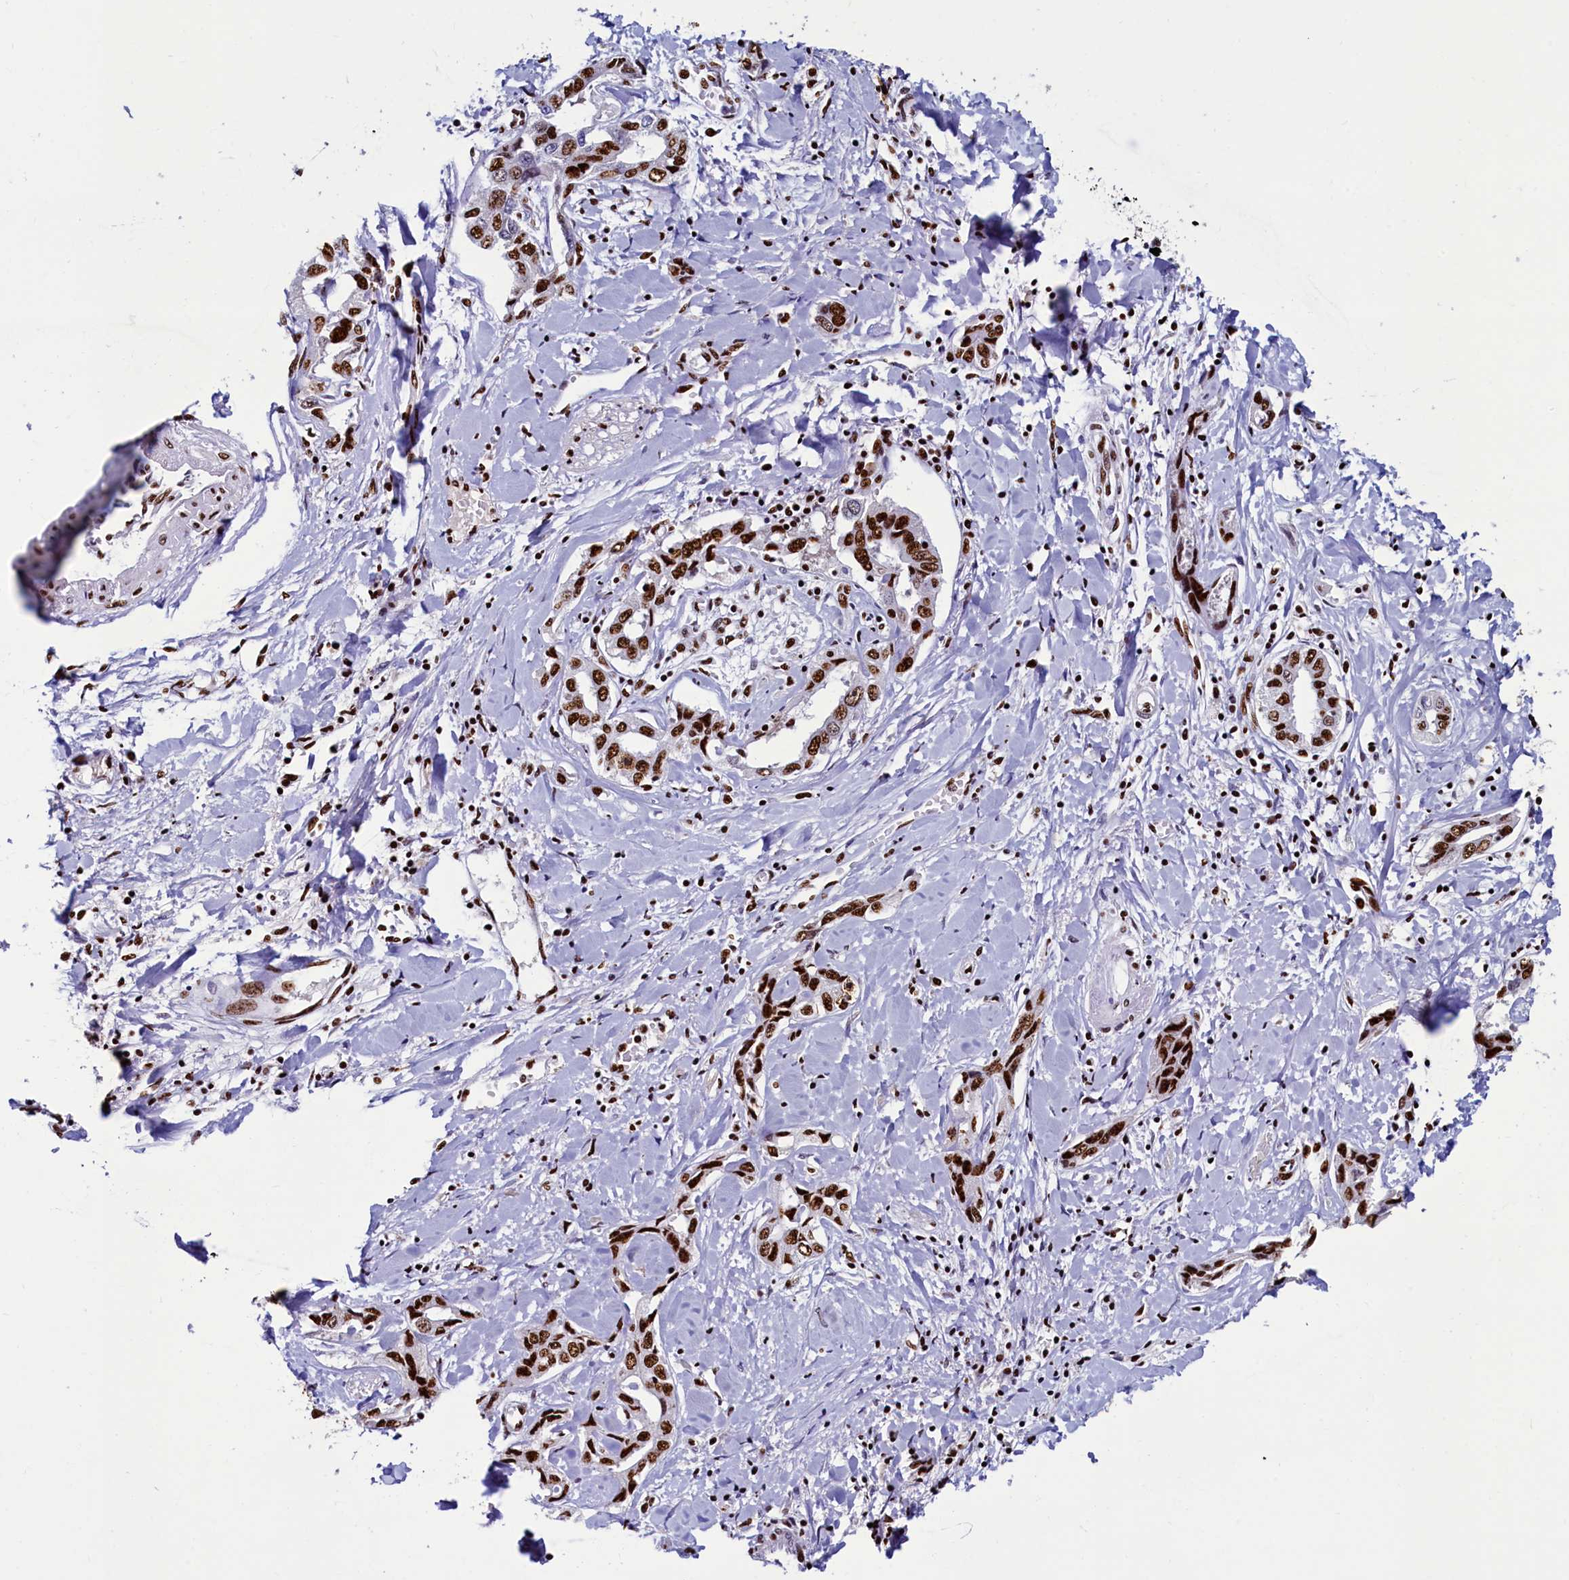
{"staining": {"intensity": "strong", "quantity": ">75%", "location": "nuclear"}, "tissue": "liver cancer", "cell_type": "Tumor cells", "image_type": "cancer", "snomed": [{"axis": "morphology", "description": "Cholangiocarcinoma"}, {"axis": "topography", "description": "Liver"}], "caption": "The photomicrograph demonstrates immunohistochemical staining of liver cancer. There is strong nuclear staining is present in approximately >75% of tumor cells.", "gene": "SRRM2", "patient": {"sex": "male", "age": 59}}